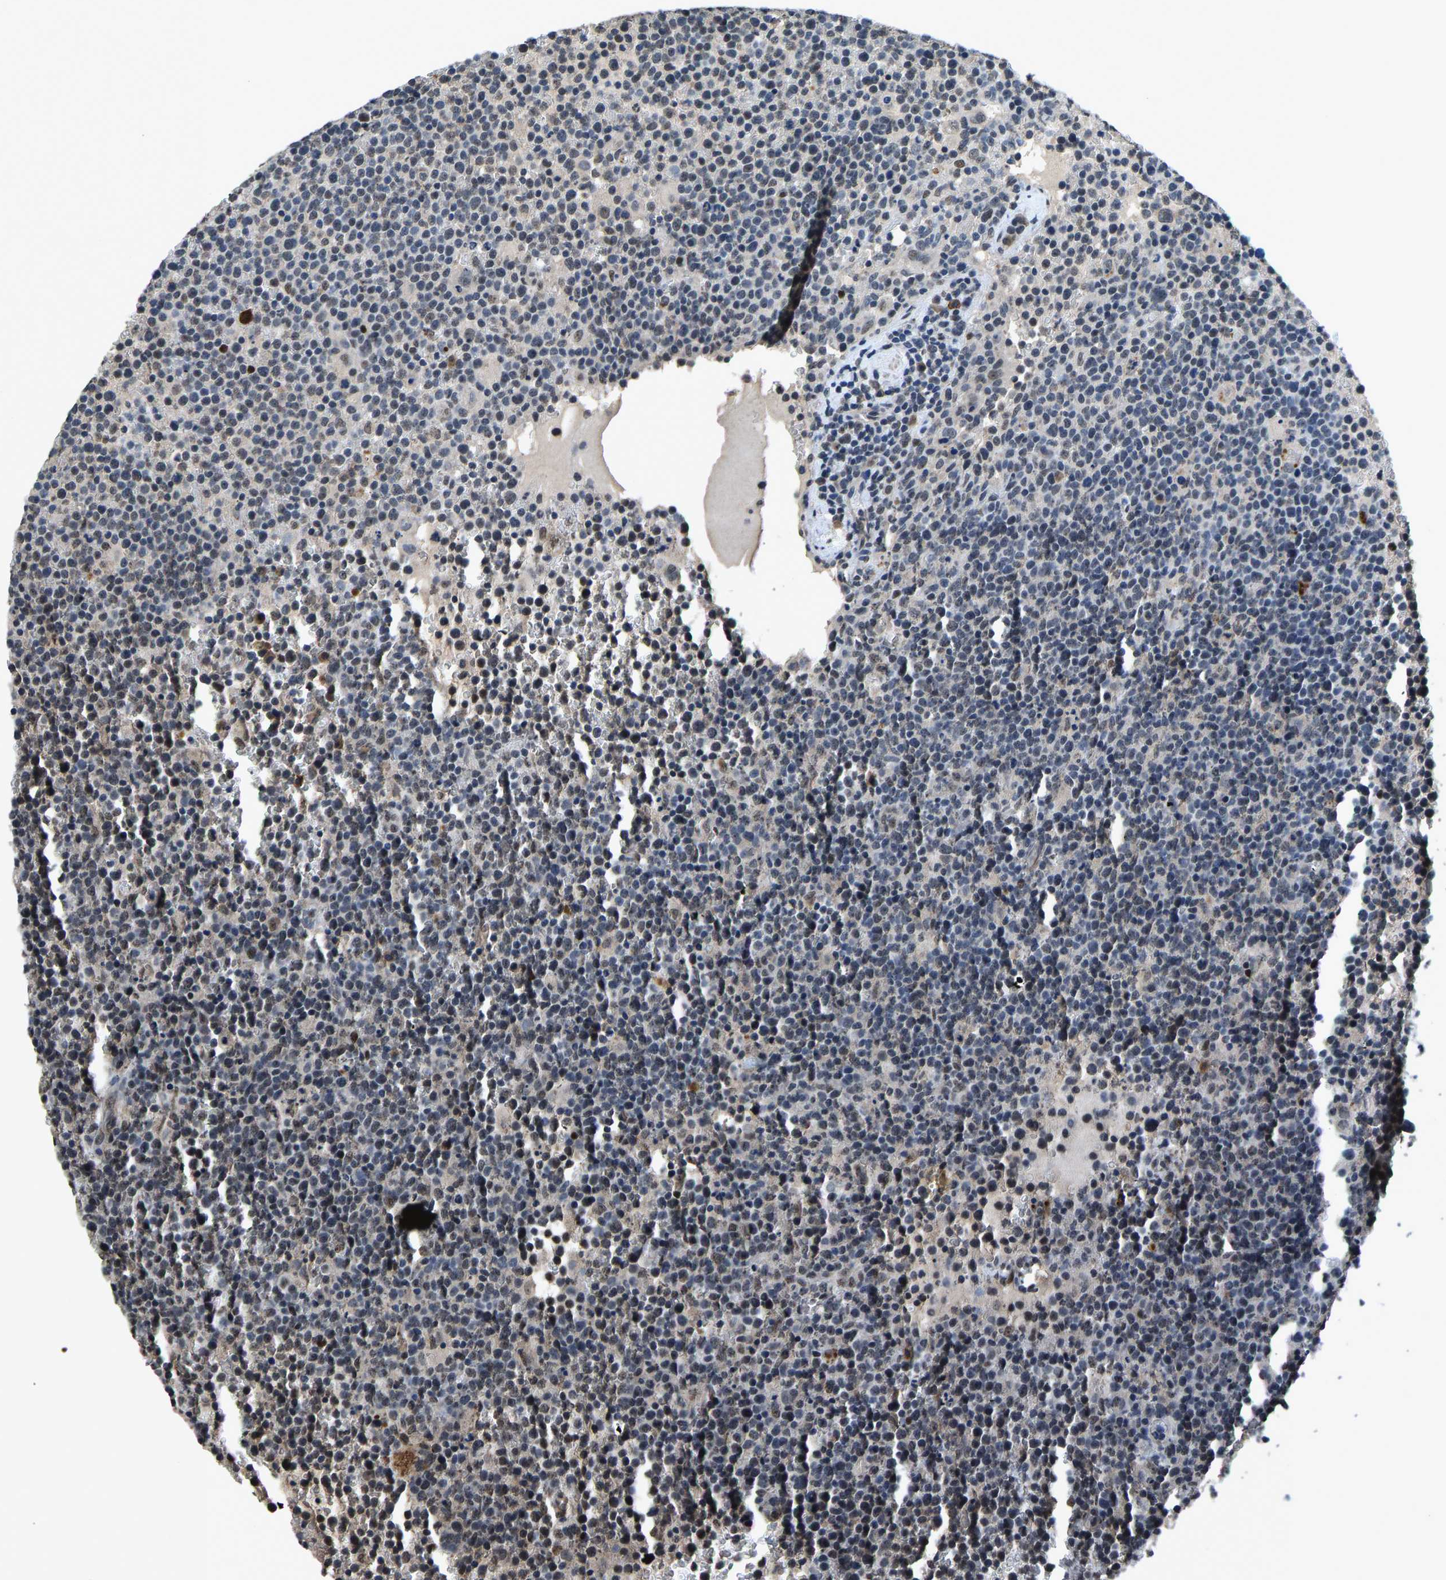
{"staining": {"intensity": "weak", "quantity": "<25%", "location": "cytoplasmic/membranous,nuclear"}, "tissue": "lymphoma", "cell_type": "Tumor cells", "image_type": "cancer", "snomed": [{"axis": "morphology", "description": "Malignant lymphoma, non-Hodgkin's type, High grade"}, {"axis": "topography", "description": "Lymph node"}], "caption": "An immunohistochemistry (IHC) micrograph of lymphoma is shown. There is no staining in tumor cells of lymphoma.", "gene": "FOS", "patient": {"sex": "male", "age": 61}}